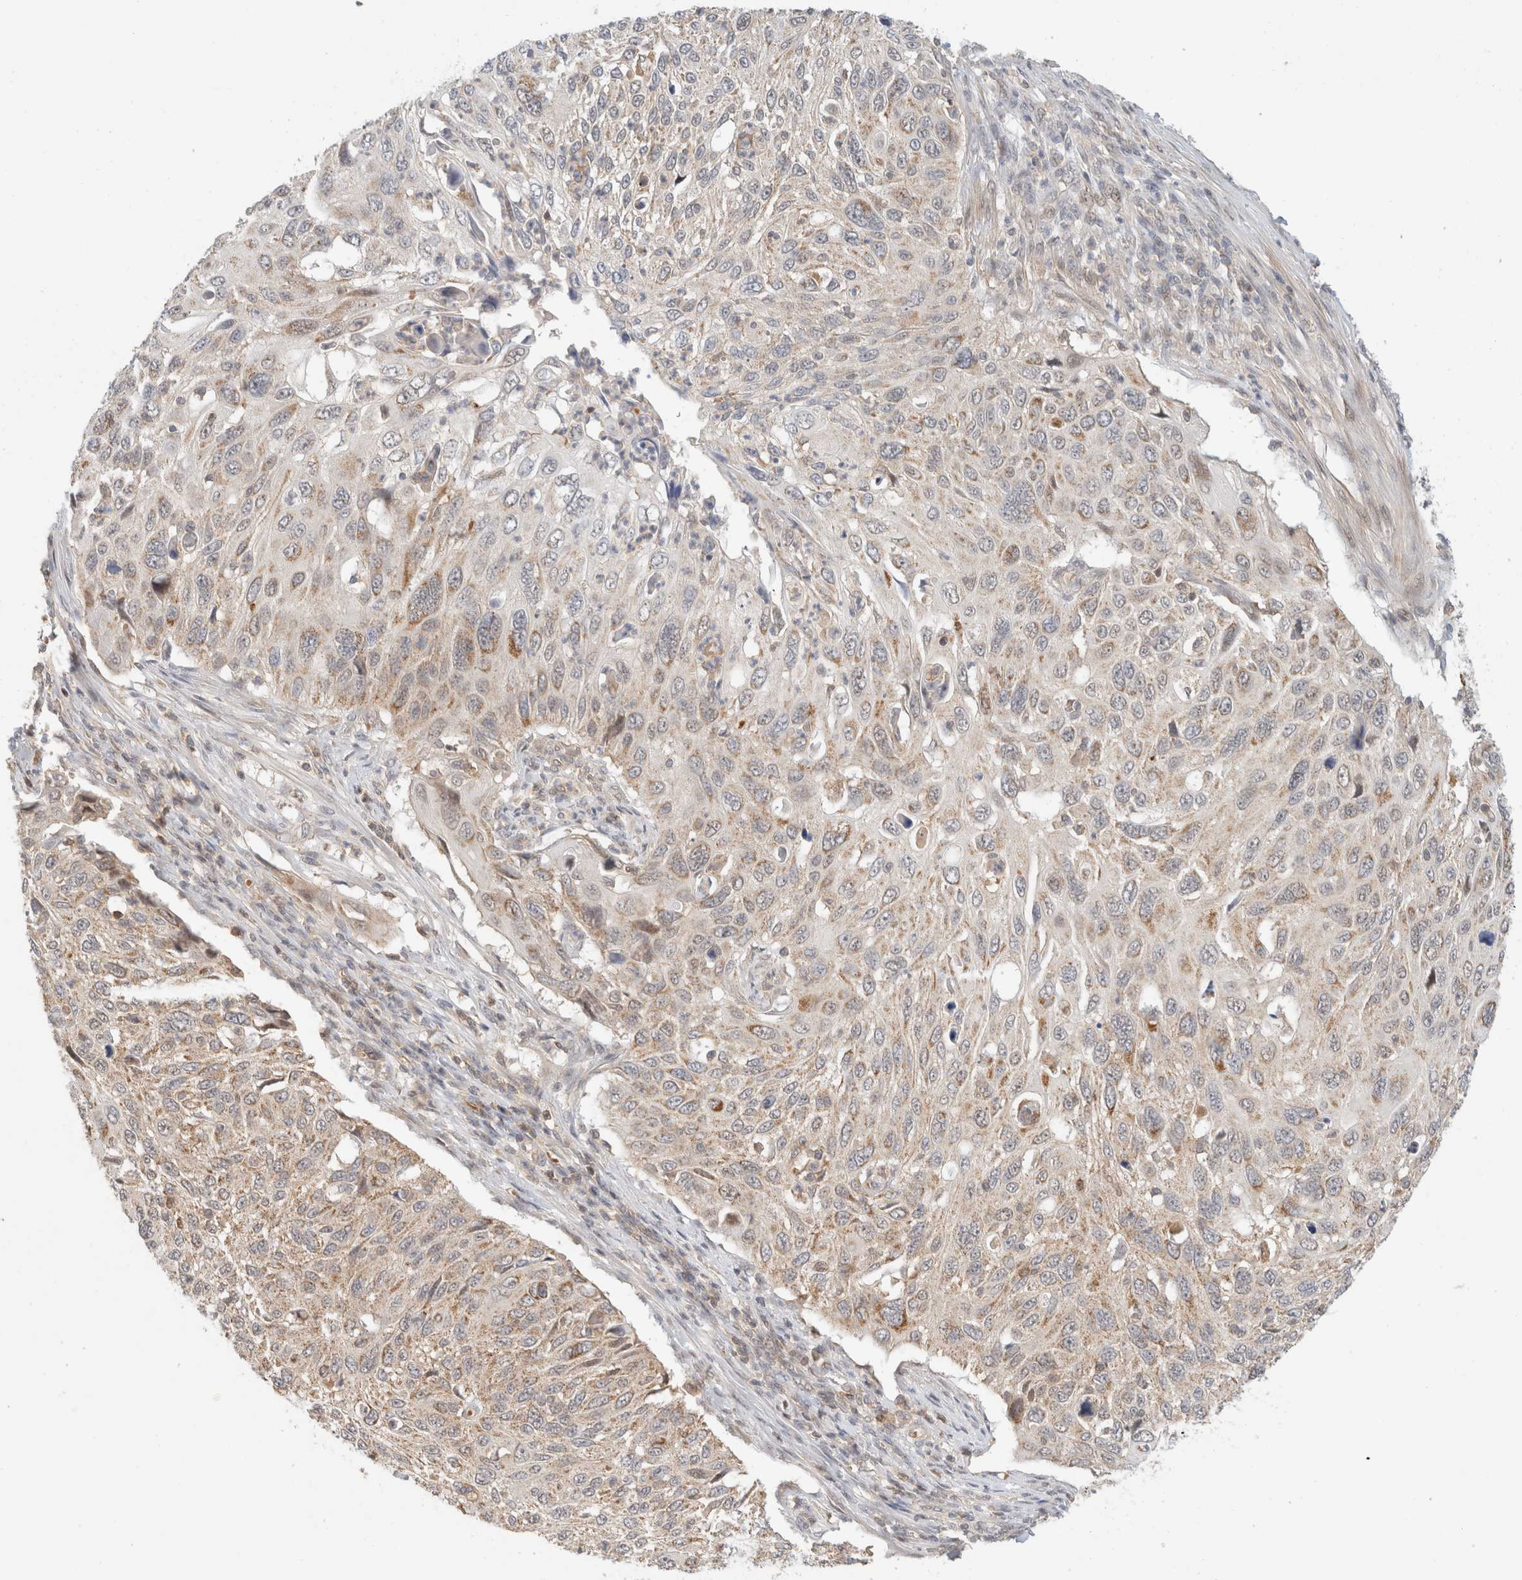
{"staining": {"intensity": "weak", "quantity": ">75%", "location": "cytoplasmic/membranous"}, "tissue": "cervical cancer", "cell_type": "Tumor cells", "image_type": "cancer", "snomed": [{"axis": "morphology", "description": "Squamous cell carcinoma, NOS"}, {"axis": "topography", "description": "Cervix"}], "caption": "Cervical cancer (squamous cell carcinoma) stained for a protein displays weak cytoplasmic/membranous positivity in tumor cells.", "gene": "MRM3", "patient": {"sex": "female", "age": 70}}